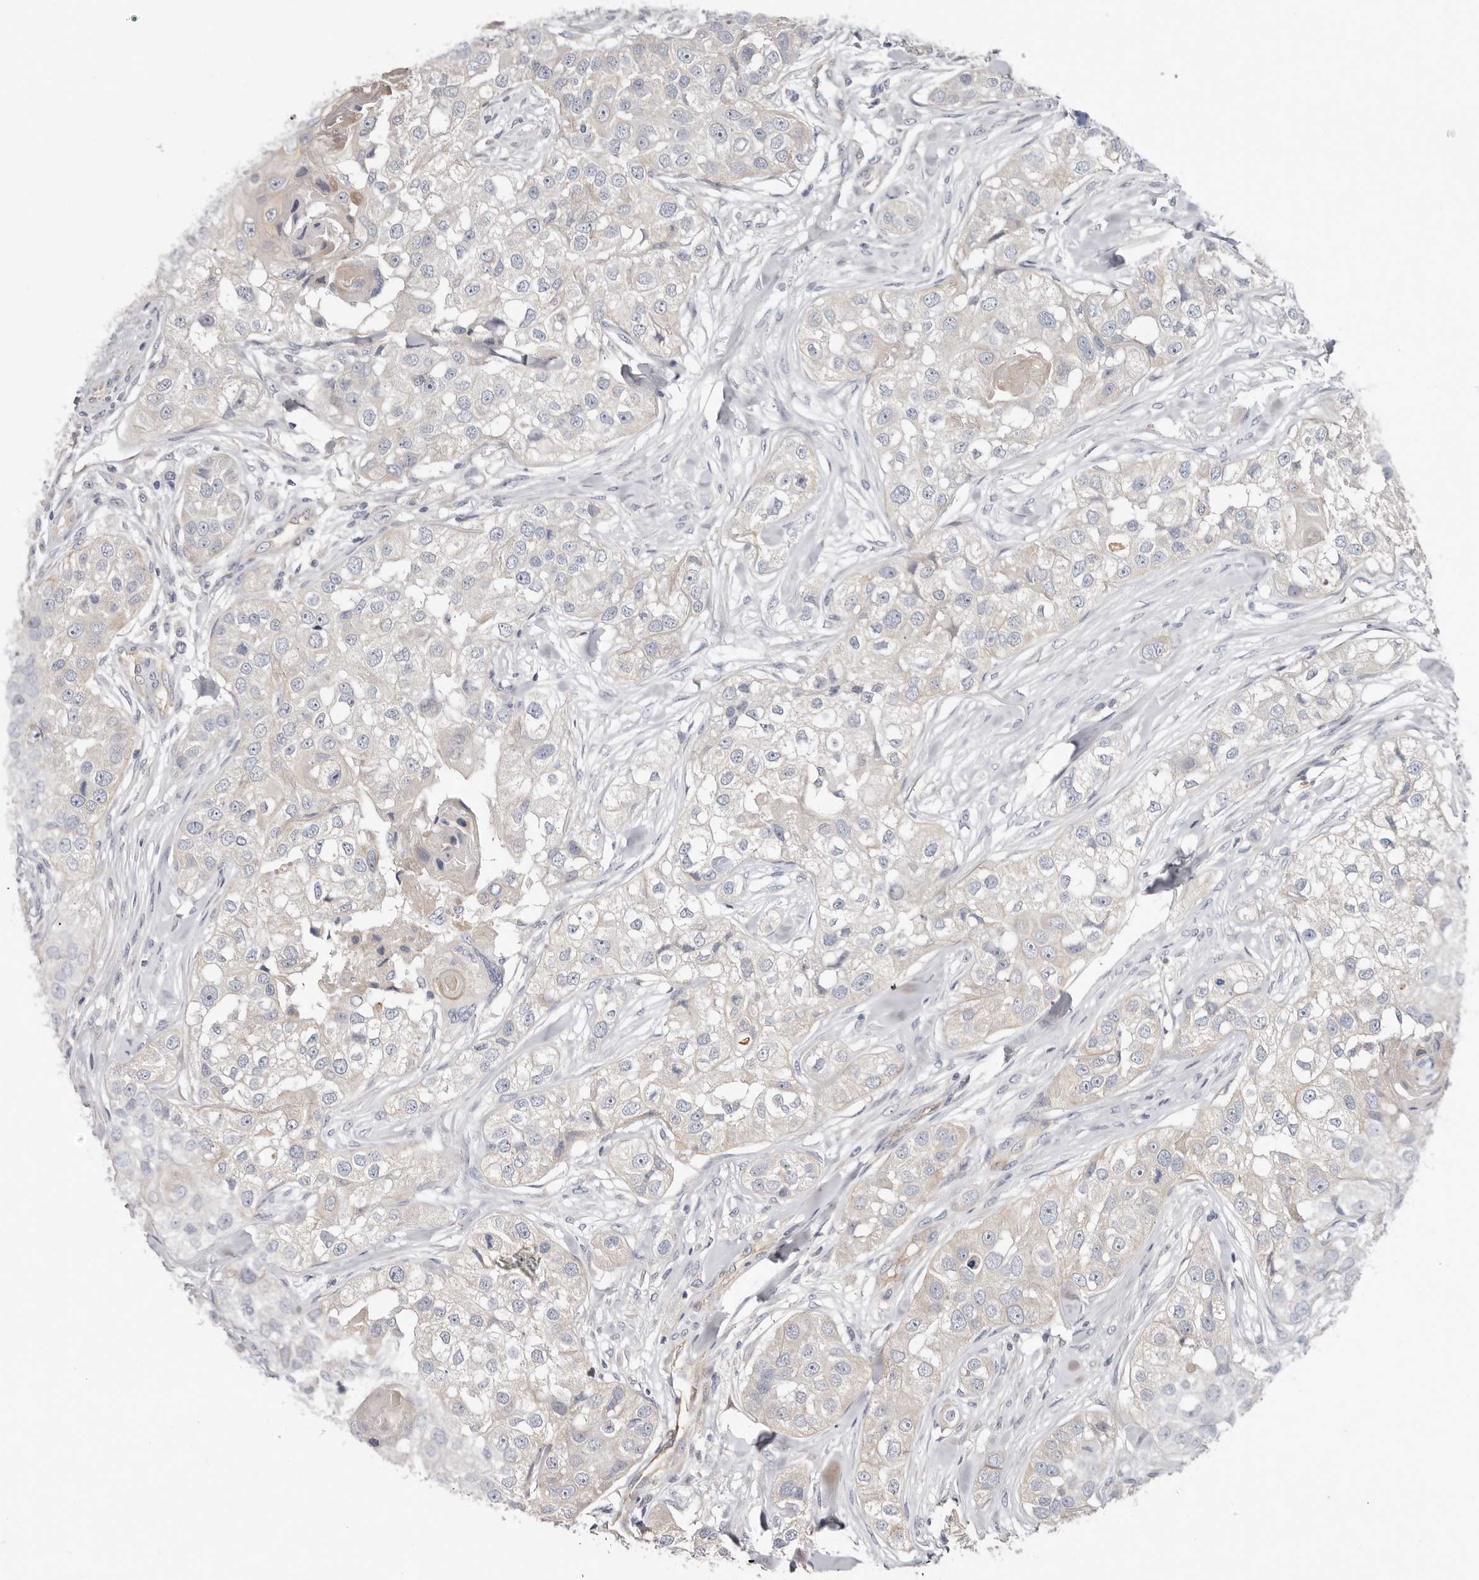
{"staining": {"intensity": "negative", "quantity": "none", "location": "none"}, "tissue": "head and neck cancer", "cell_type": "Tumor cells", "image_type": "cancer", "snomed": [{"axis": "morphology", "description": "Normal tissue, NOS"}, {"axis": "morphology", "description": "Squamous cell carcinoma, NOS"}, {"axis": "topography", "description": "Skeletal muscle"}, {"axis": "topography", "description": "Head-Neck"}], "caption": "High power microscopy histopathology image of an immunohistochemistry (IHC) image of head and neck cancer, revealing no significant expression in tumor cells. (Stains: DAB immunohistochemistry with hematoxylin counter stain, Microscopy: brightfield microscopy at high magnification).", "gene": "SPTA1", "patient": {"sex": "male", "age": 51}}